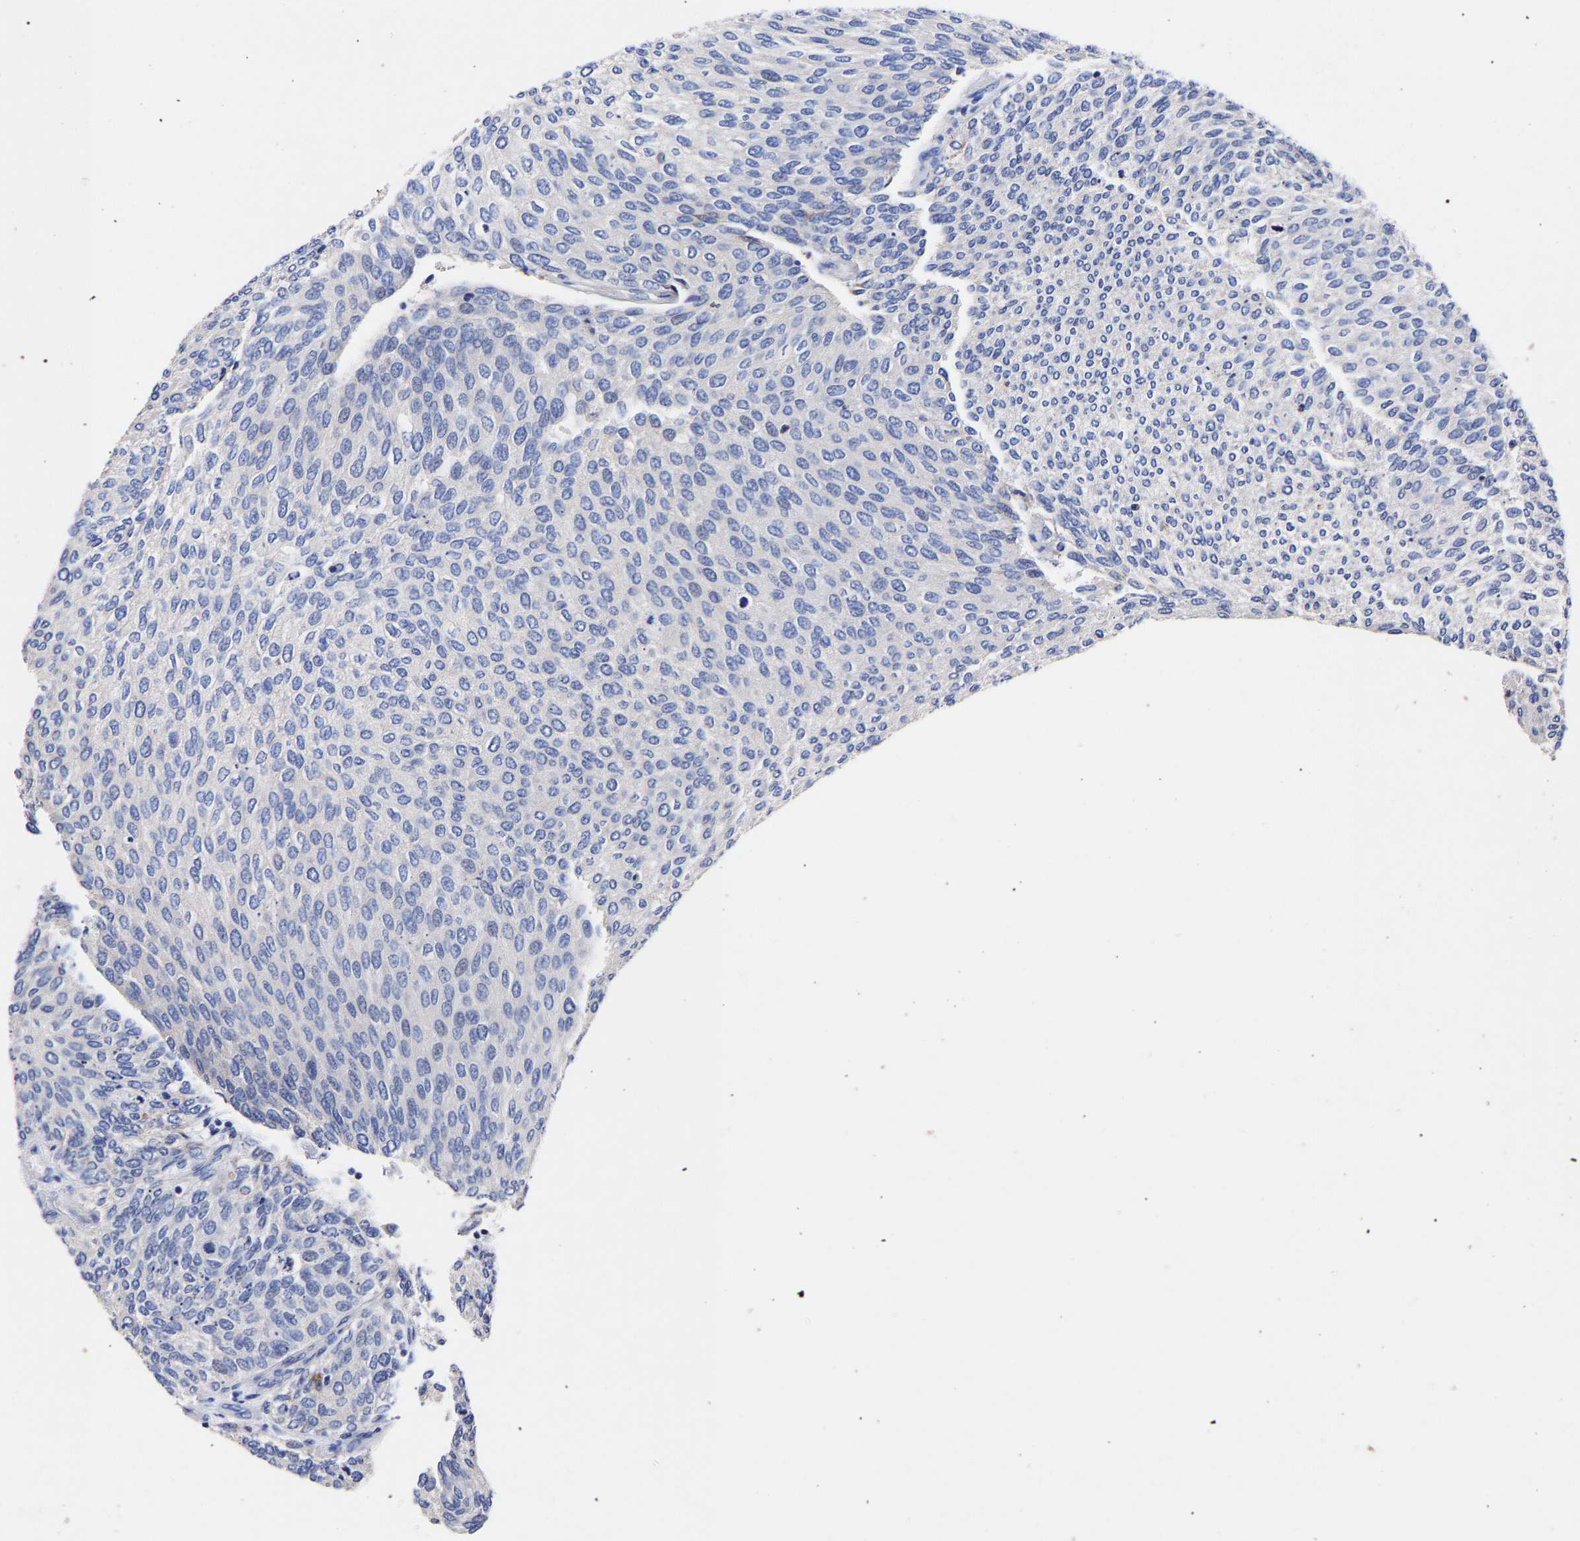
{"staining": {"intensity": "negative", "quantity": "none", "location": "none"}, "tissue": "urothelial cancer", "cell_type": "Tumor cells", "image_type": "cancer", "snomed": [{"axis": "morphology", "description": "Urothelial carcinoma, Low grade"}, {"axis": "topography", "description": "Urinary bladder"}], "caption": "Immunohistochemistry micrograph of neoplastic tissue: urothelial cancer stained with DAB (3,3'-diaminobenzidine) demonstrates no significant protein expression in tumor cells. (DAB immunohistochemistry (IHC), high magnification).", "gene": "SEM1", "patient": {"sex": "female", "age": 79}}